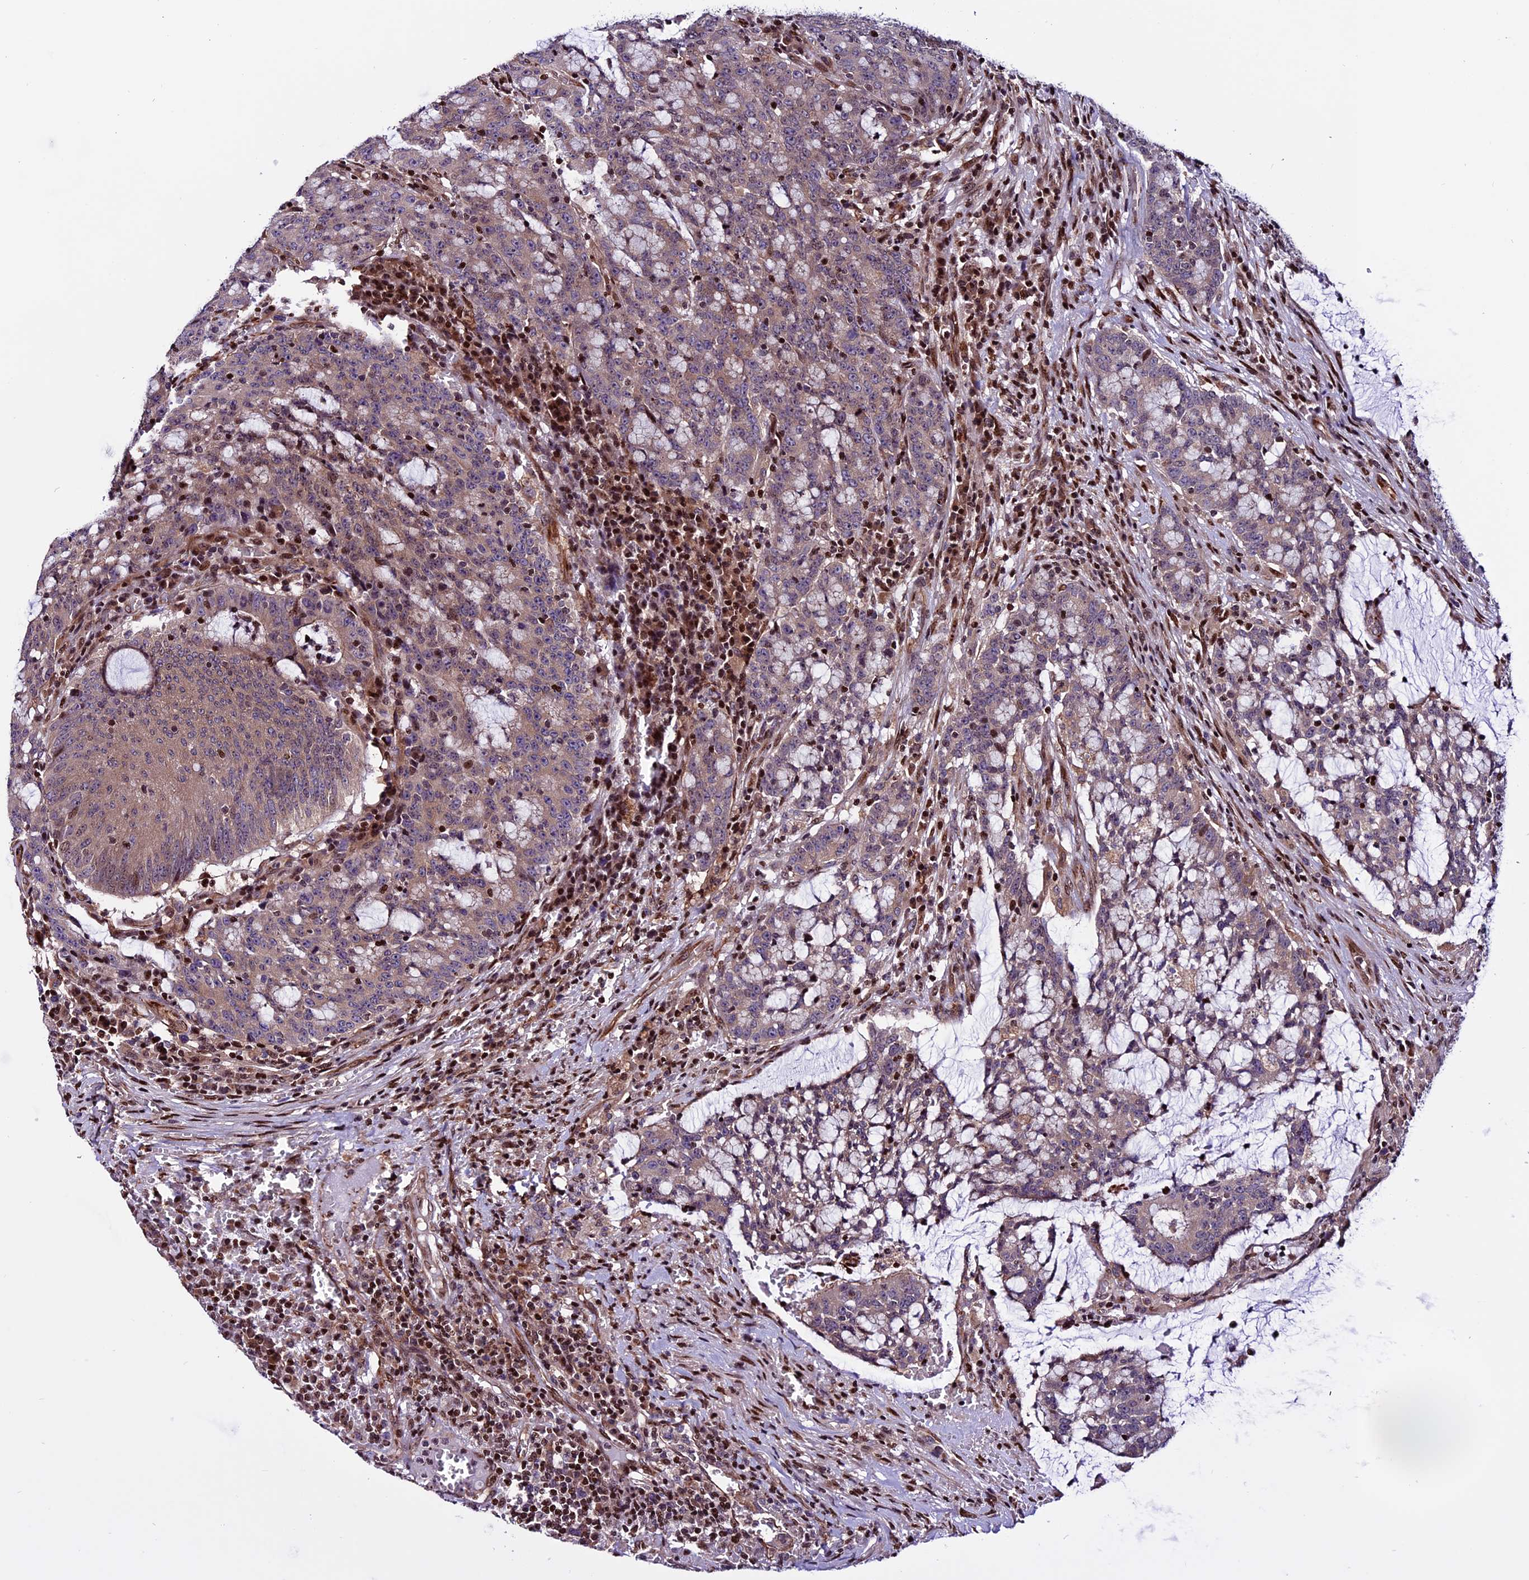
{"staining": {"intensity": "weak", "quantity": ">75%", "location": "cytoplasmic/membranous"}, "tissue": "colorectal cancer", "cell_type": "Tumor cells", "image_type": "cancer", "snomed": [{"axis": "morphology", "description": "Adenocarcinoma, NOS"}, {"axis": "topography", "description": "Rectum"}], "caption": "Colorectal adenocarcinoma stained for a protein (brown) demonstrates weak cytoplasmic/membranous positive staining in approximately >75% of tumor cells.", "gene": "RINL", "patient": {"sex": "female", "age": 77}}